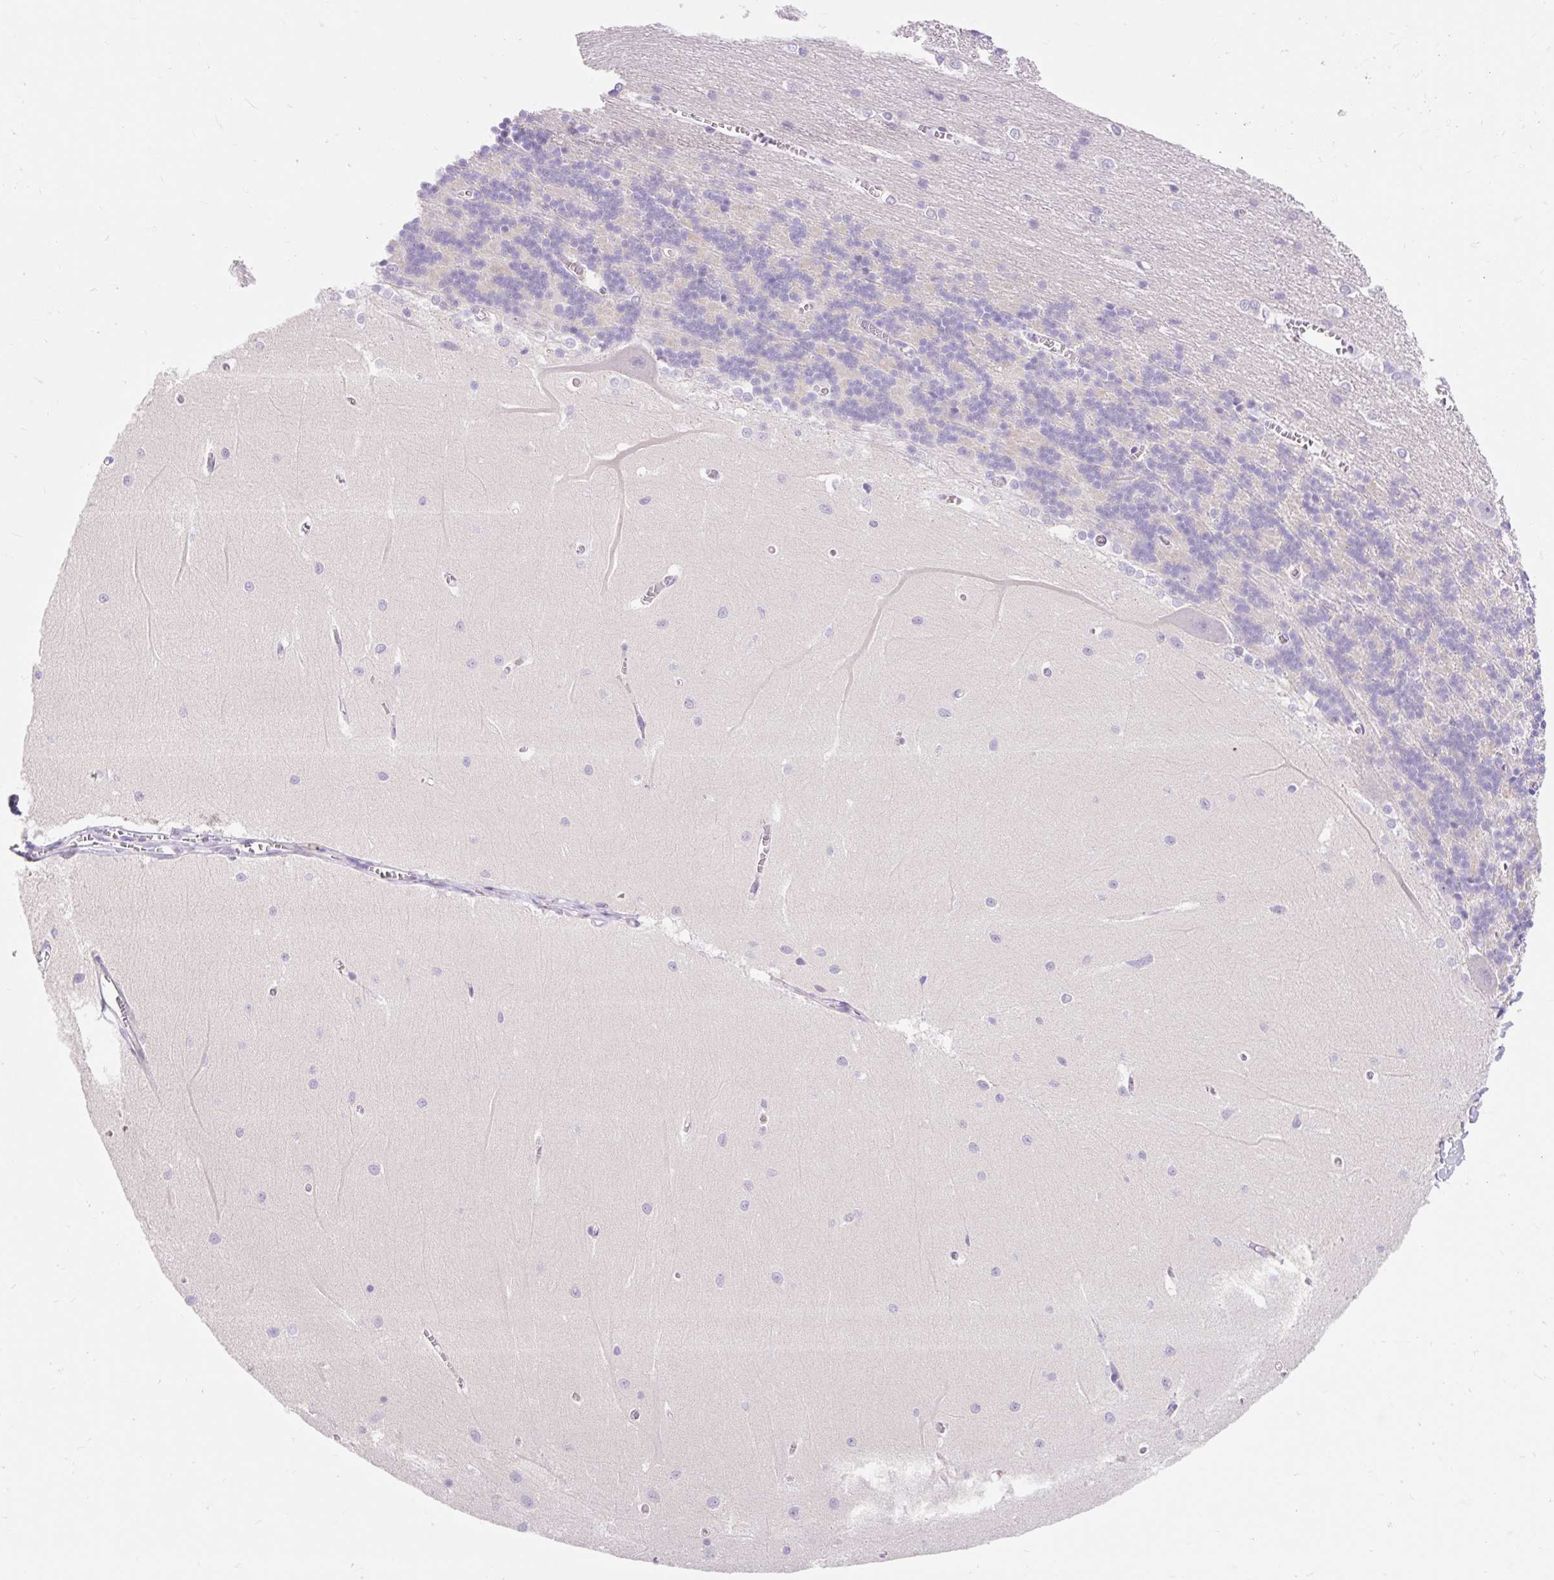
{"staining": {"intensity": "negative", "quantity": "none", "location": "none"}, "tissue": "cerebellum", "cell_type": "Cells in granular layer", "image_type": "normal", "snomed": [{"axis": "morphology", "description": "Normal tissue, NOS"}, {"axis": "topography", "description": "Cerebellum"}], "caption": "IHC image of normal cerebellum: human cerebellum stained with DAB demonstrates no significant protein staining in cells in granular layer.", "gene": "SLC28A1", "patient": {"sex": "male", "age": 37}}